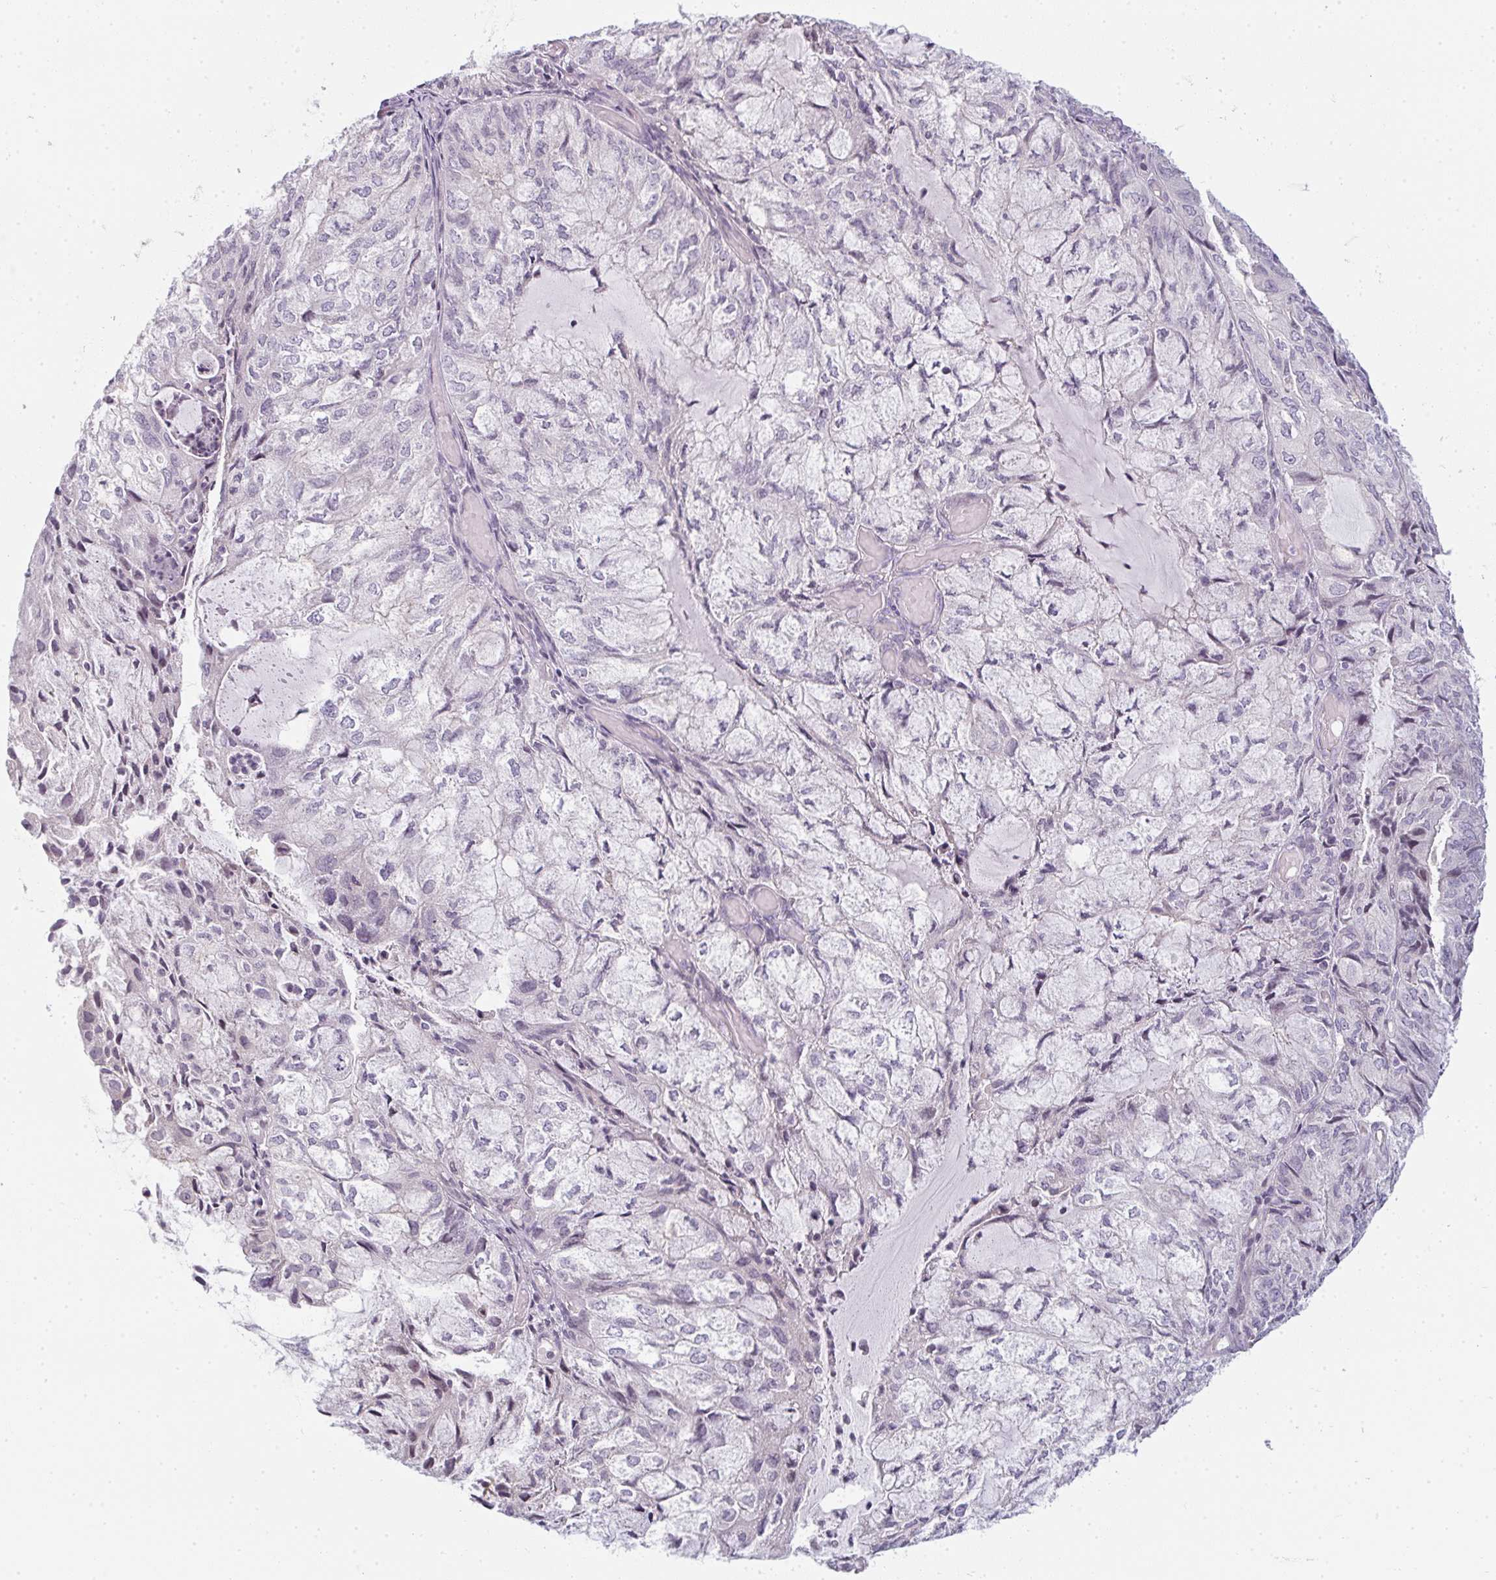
{"staining": {"intensity": "negative", "quantity": "none", "location": "none"}, "tissue": "endometrial cancer", "cell_type": "Tumor cells", "image_type": "cancer", "snomed": [{"axis": "morphology", "description": "Adenocarcinoma, NOS"}, {"axis": "topography", "description": "Endometrium"}], "caption": "The immunohistochemistry histopathology image has no significant expression in tumor cells of endometrial adenocarcinoma tissue.", "gene": "RBBP6", "patient": {"sex": "female", "age": 81}}